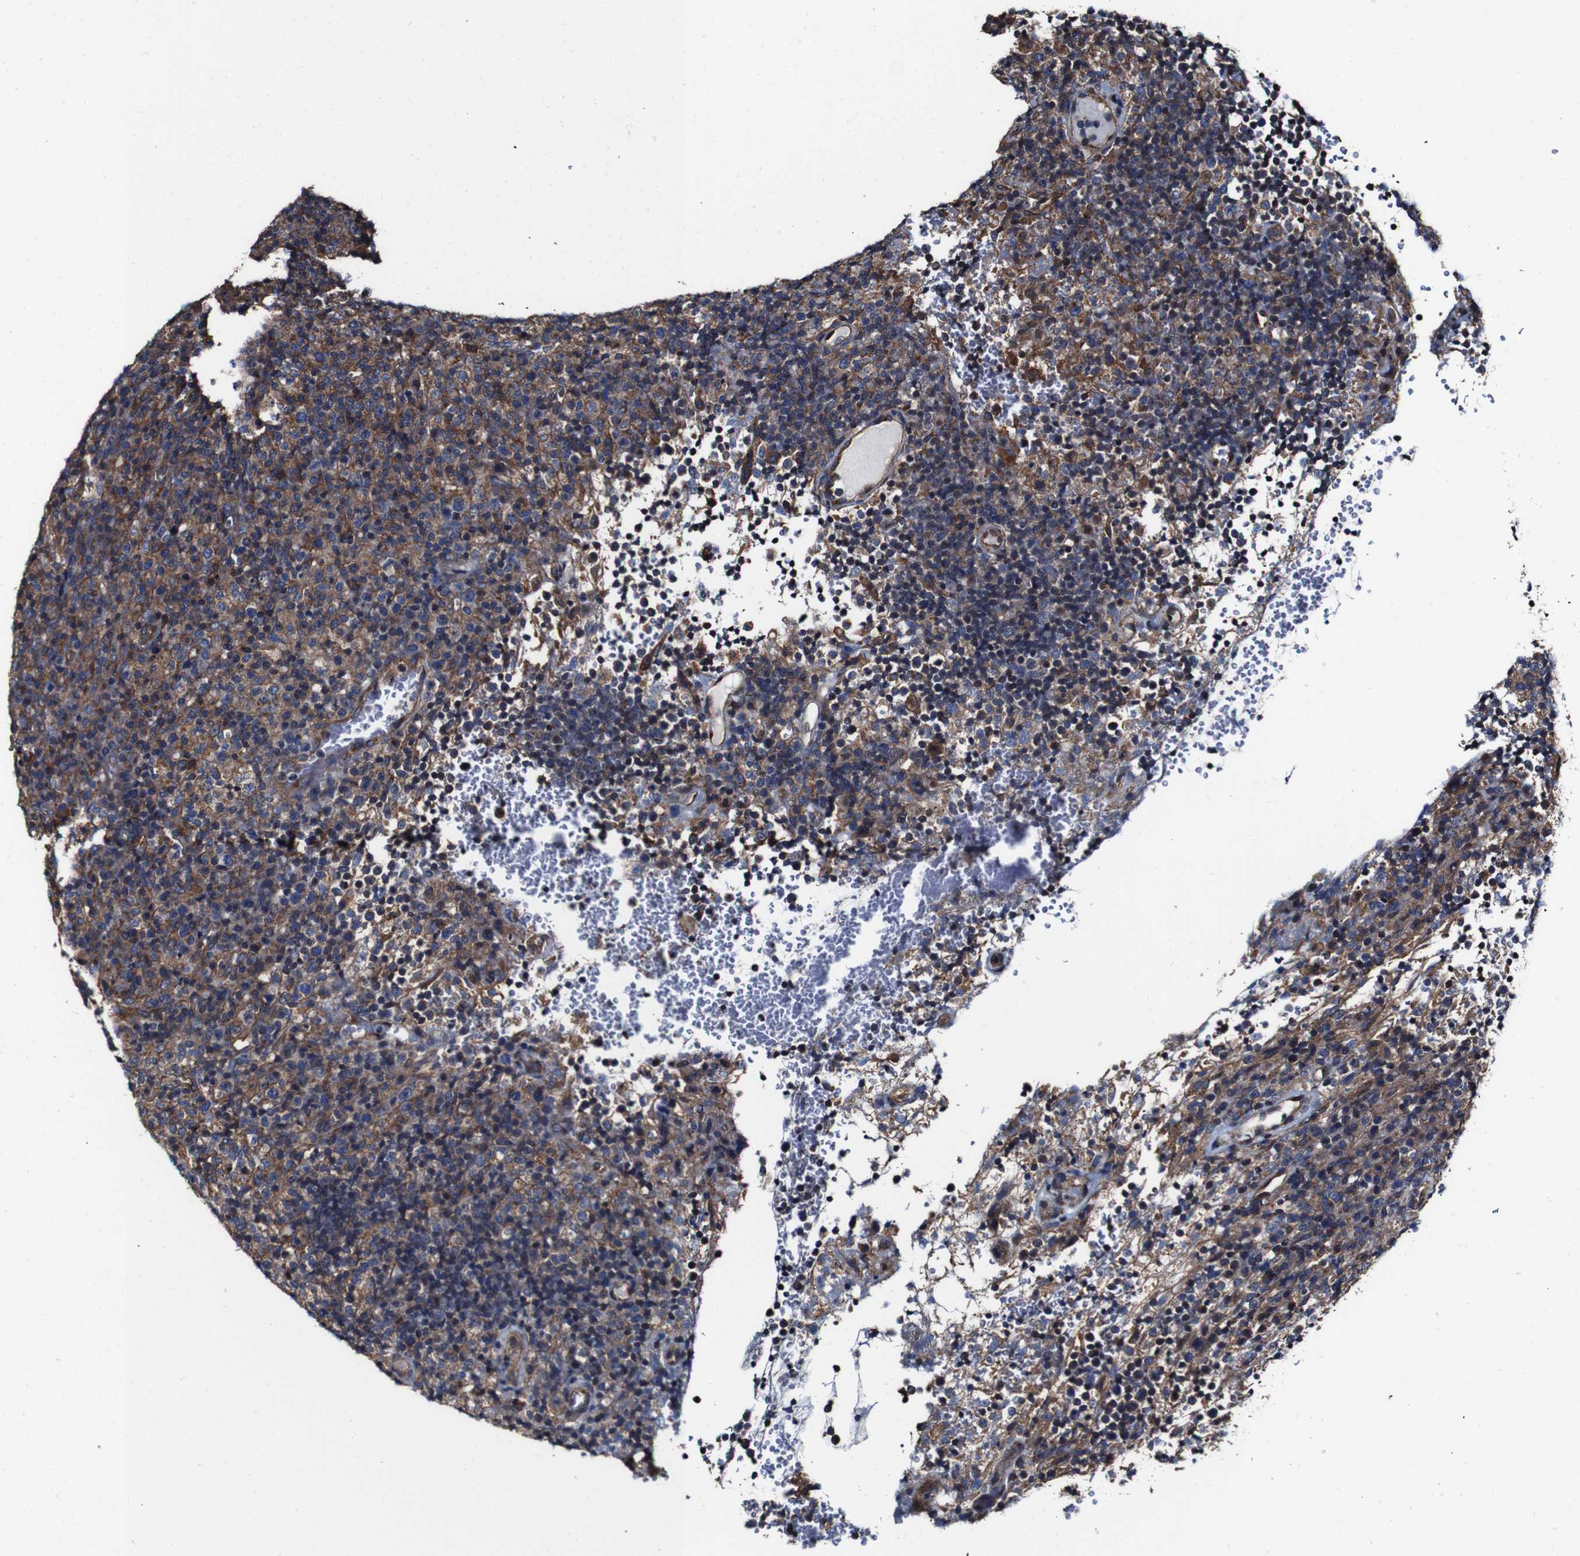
{"staining": {"intensity": "strong", "quantity": ">75%", "location": "cytoplasmic/membranous"}, "tissue": "lymphoma", "cell_type": "Tumor cells", "image_type": "cancer", "snomed": [{"axis": "morphology", "description": "Malignant lymphoma, non-Hodgkin's type, High grade"}, {"axis": "topography", "description": "Lymph node"}], "caption": "A photomicrograph of human high-grade malignant lymphoma, non-Hodgkin's type stained for a protein demonstrates strong cytoplasmic/membranous brown staining in tumor cells.", "gene": "CSF1R", "patient": {"sex": "female", "age": 76}}